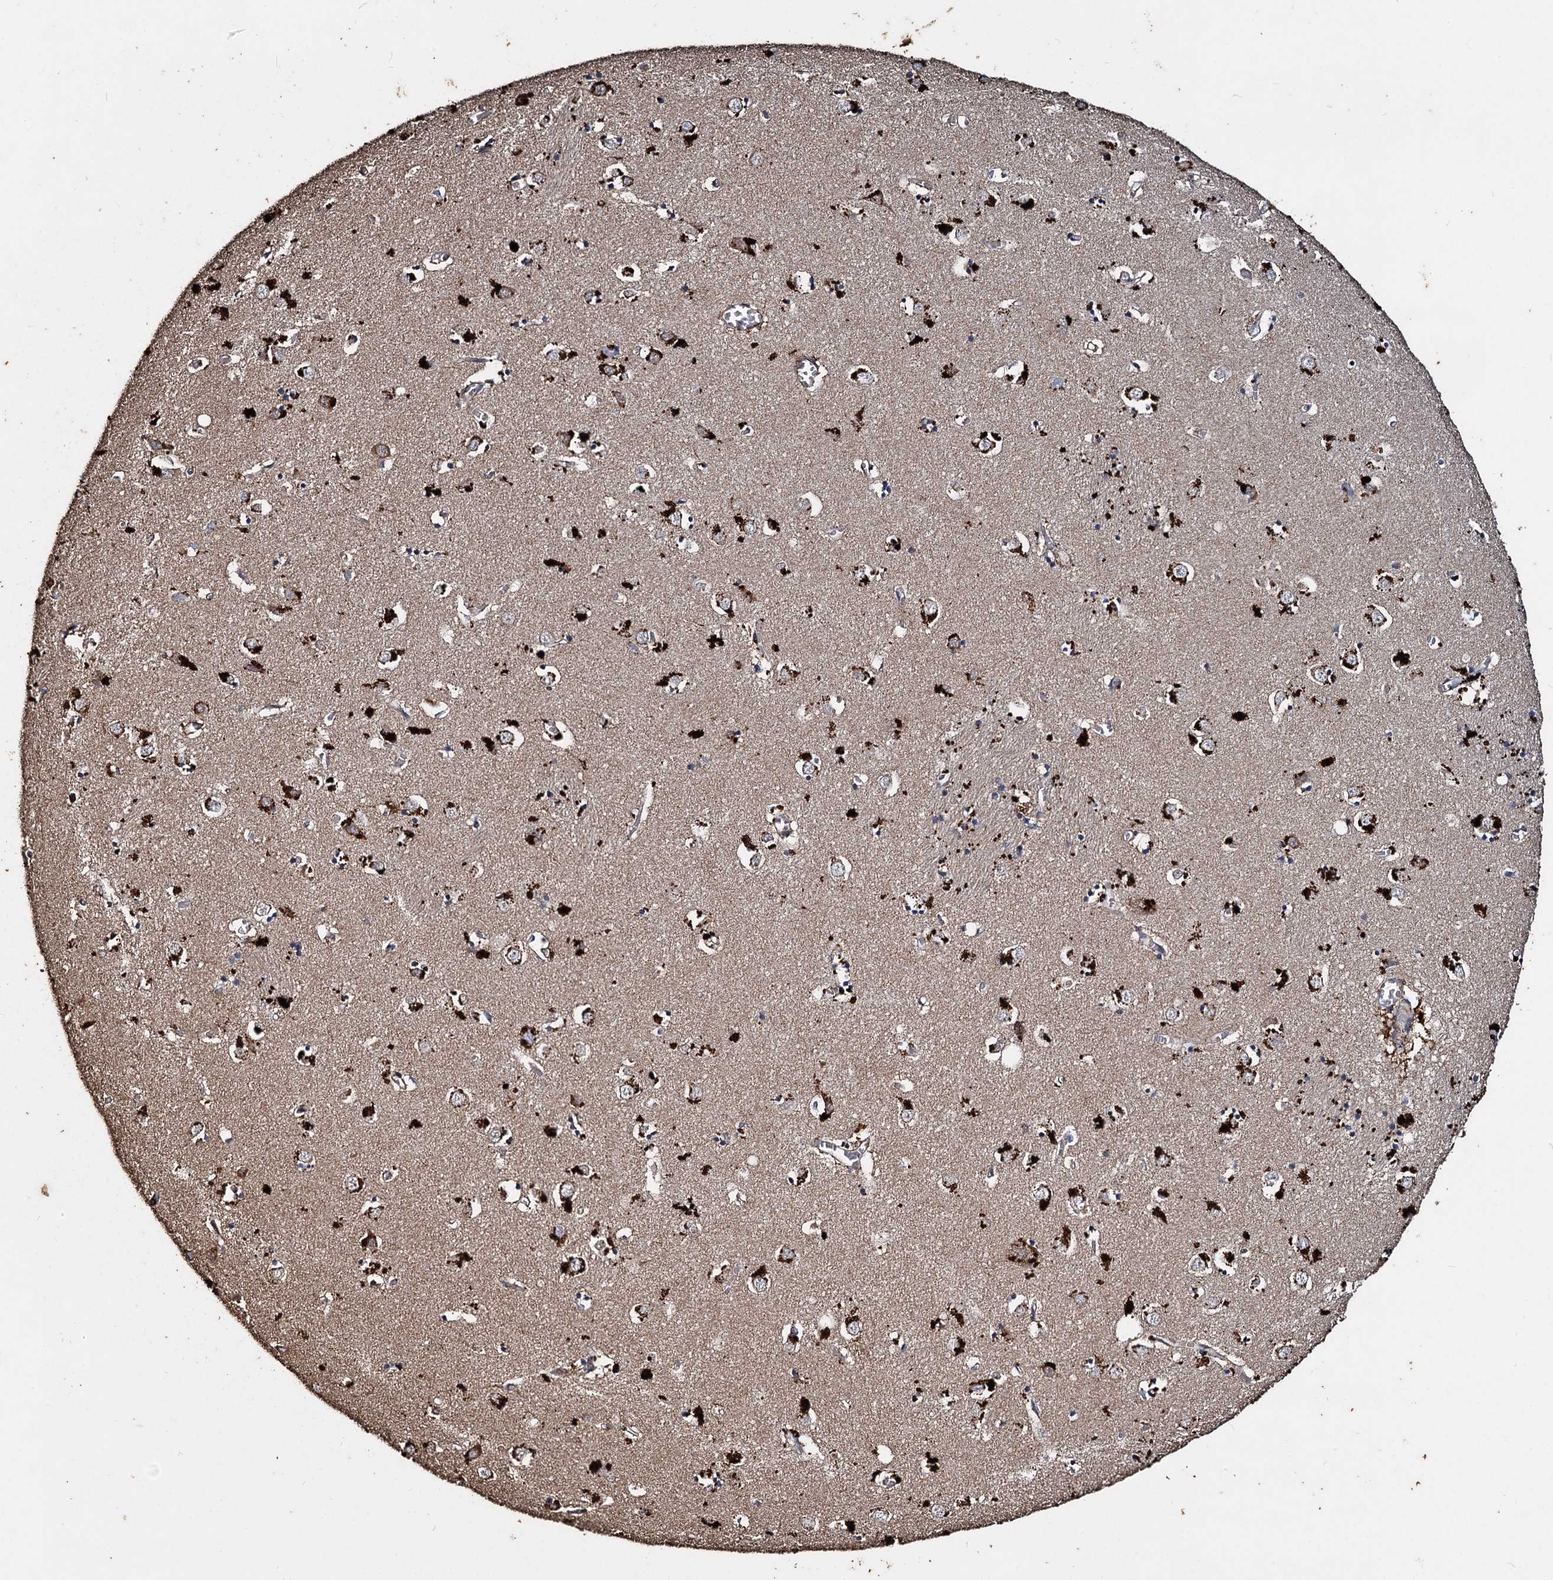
{"staining": {"intensity": "strong", "quantity": "<25%", "location": "cytoplasmic/membranous"}, "tissue": "caudate", "cell_type": "Glial cells", "image_type": "normal", "snomed": [{"axis": "morphology", "description": "Normal tissue, NOS"}, {"axis": "topography", "description": "Lateral ventricle wall"}], "caption": "About <25% of glial cells in normal human caudate reveal strong cytoplasmic/membranous protein positivity as visualized by brown immunohistochemical staining.", "gene": "NOTCH2NLA", "patient": {"sex": "male", "age": 70}}